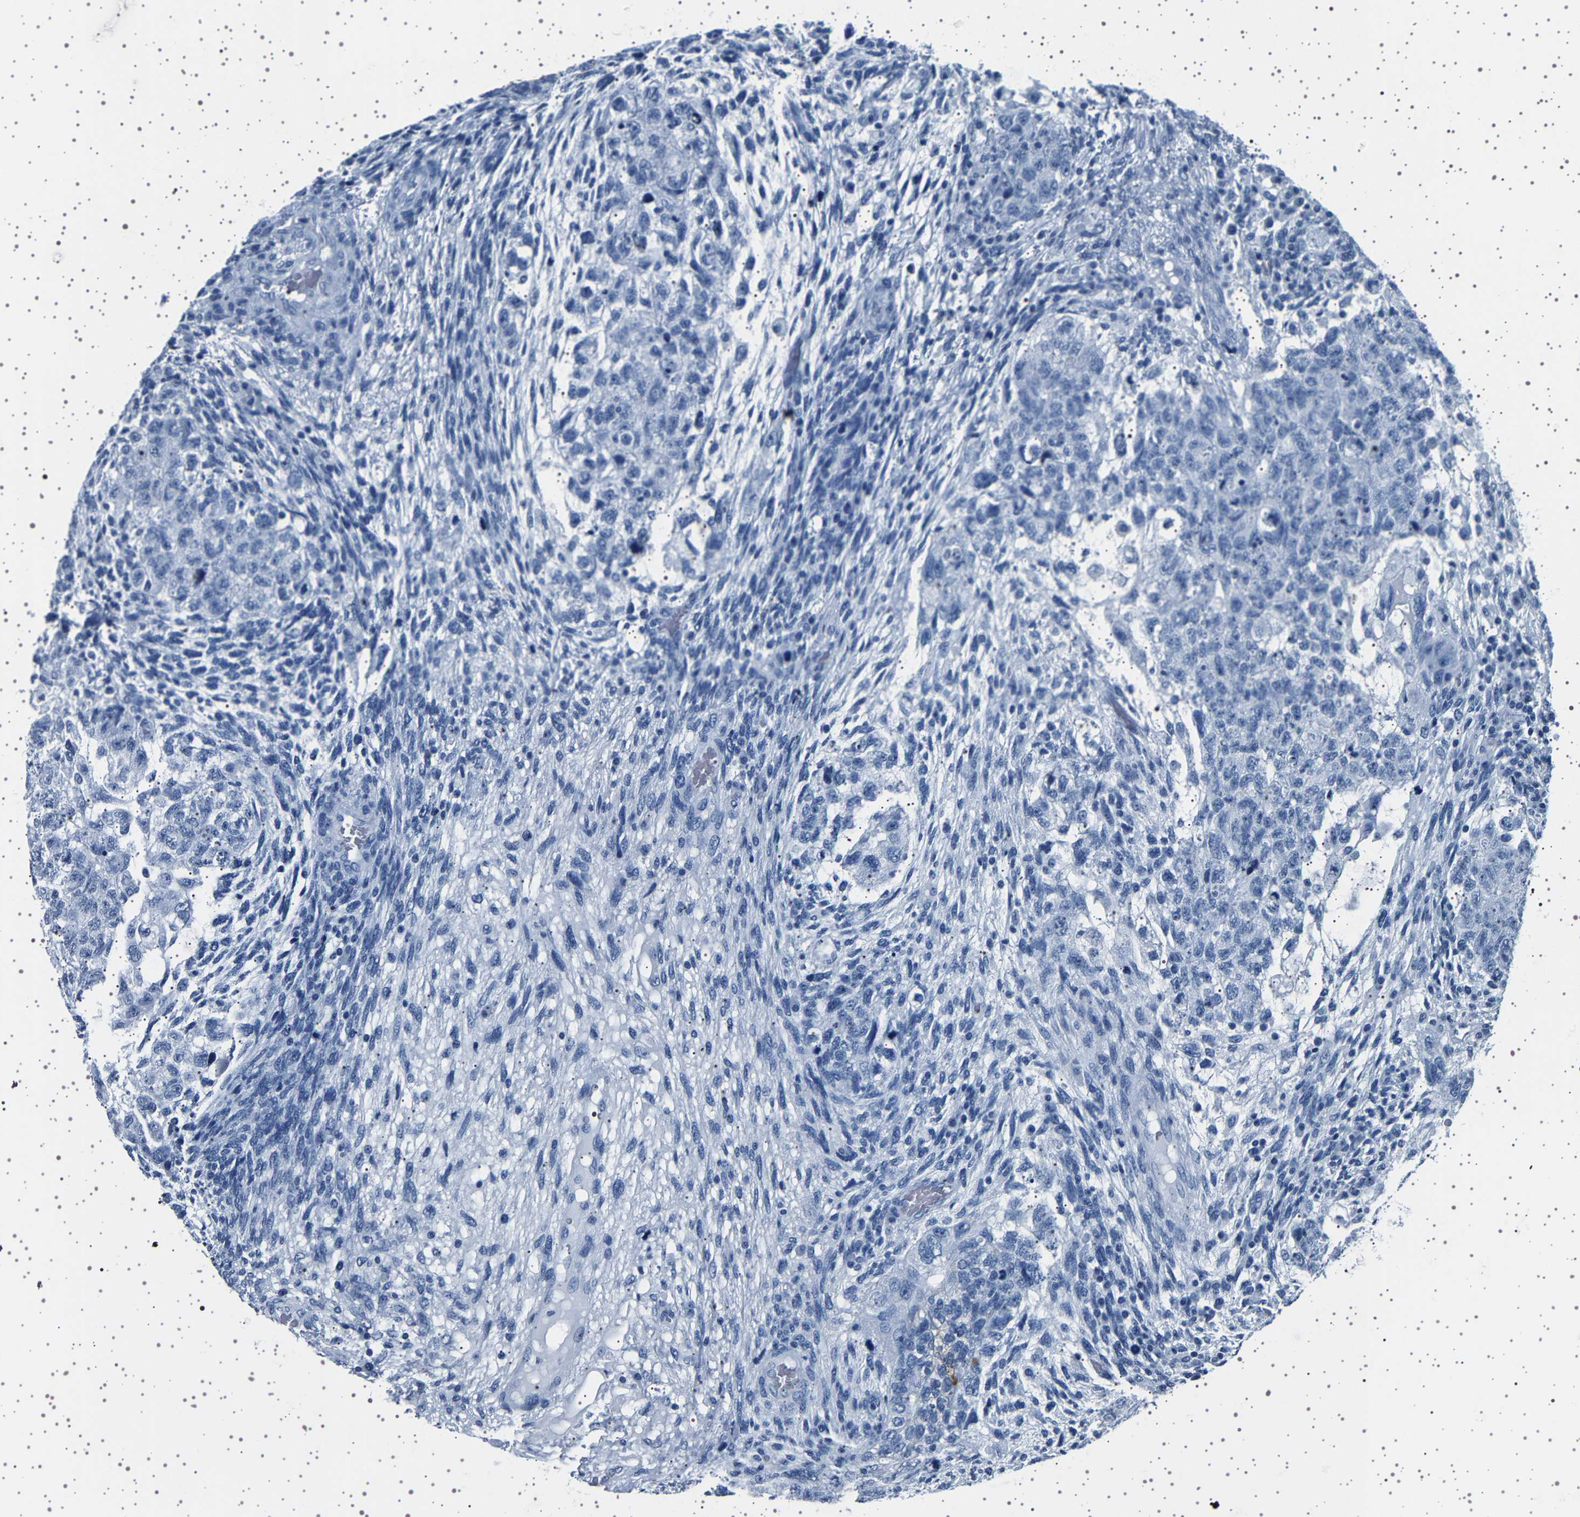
{"staining": {"intensity": "negative", "quantity": "none", "location": "none"}, "tissue": "testis cancer", "cell_type": "Tumor cells", "image_type": "cancer", "snomed": [{"axis": "morphology", "description": "Normal tissue, NOS"}, {"axis": "morphology", "description": "Carcinoma, Embryonal, NOS"}, {"axis": "topography", "description": "Testis"}], "caption": "Protein analysis of testis cancer demonstrates no significant staining in tumor cells. (Brightfield microscopy of DAB (3,3'-diaminobenzidine) immunohistochemistry at high magnification).", "gene": "TFF3", "patient": {"sex": "male", "age": 36}}